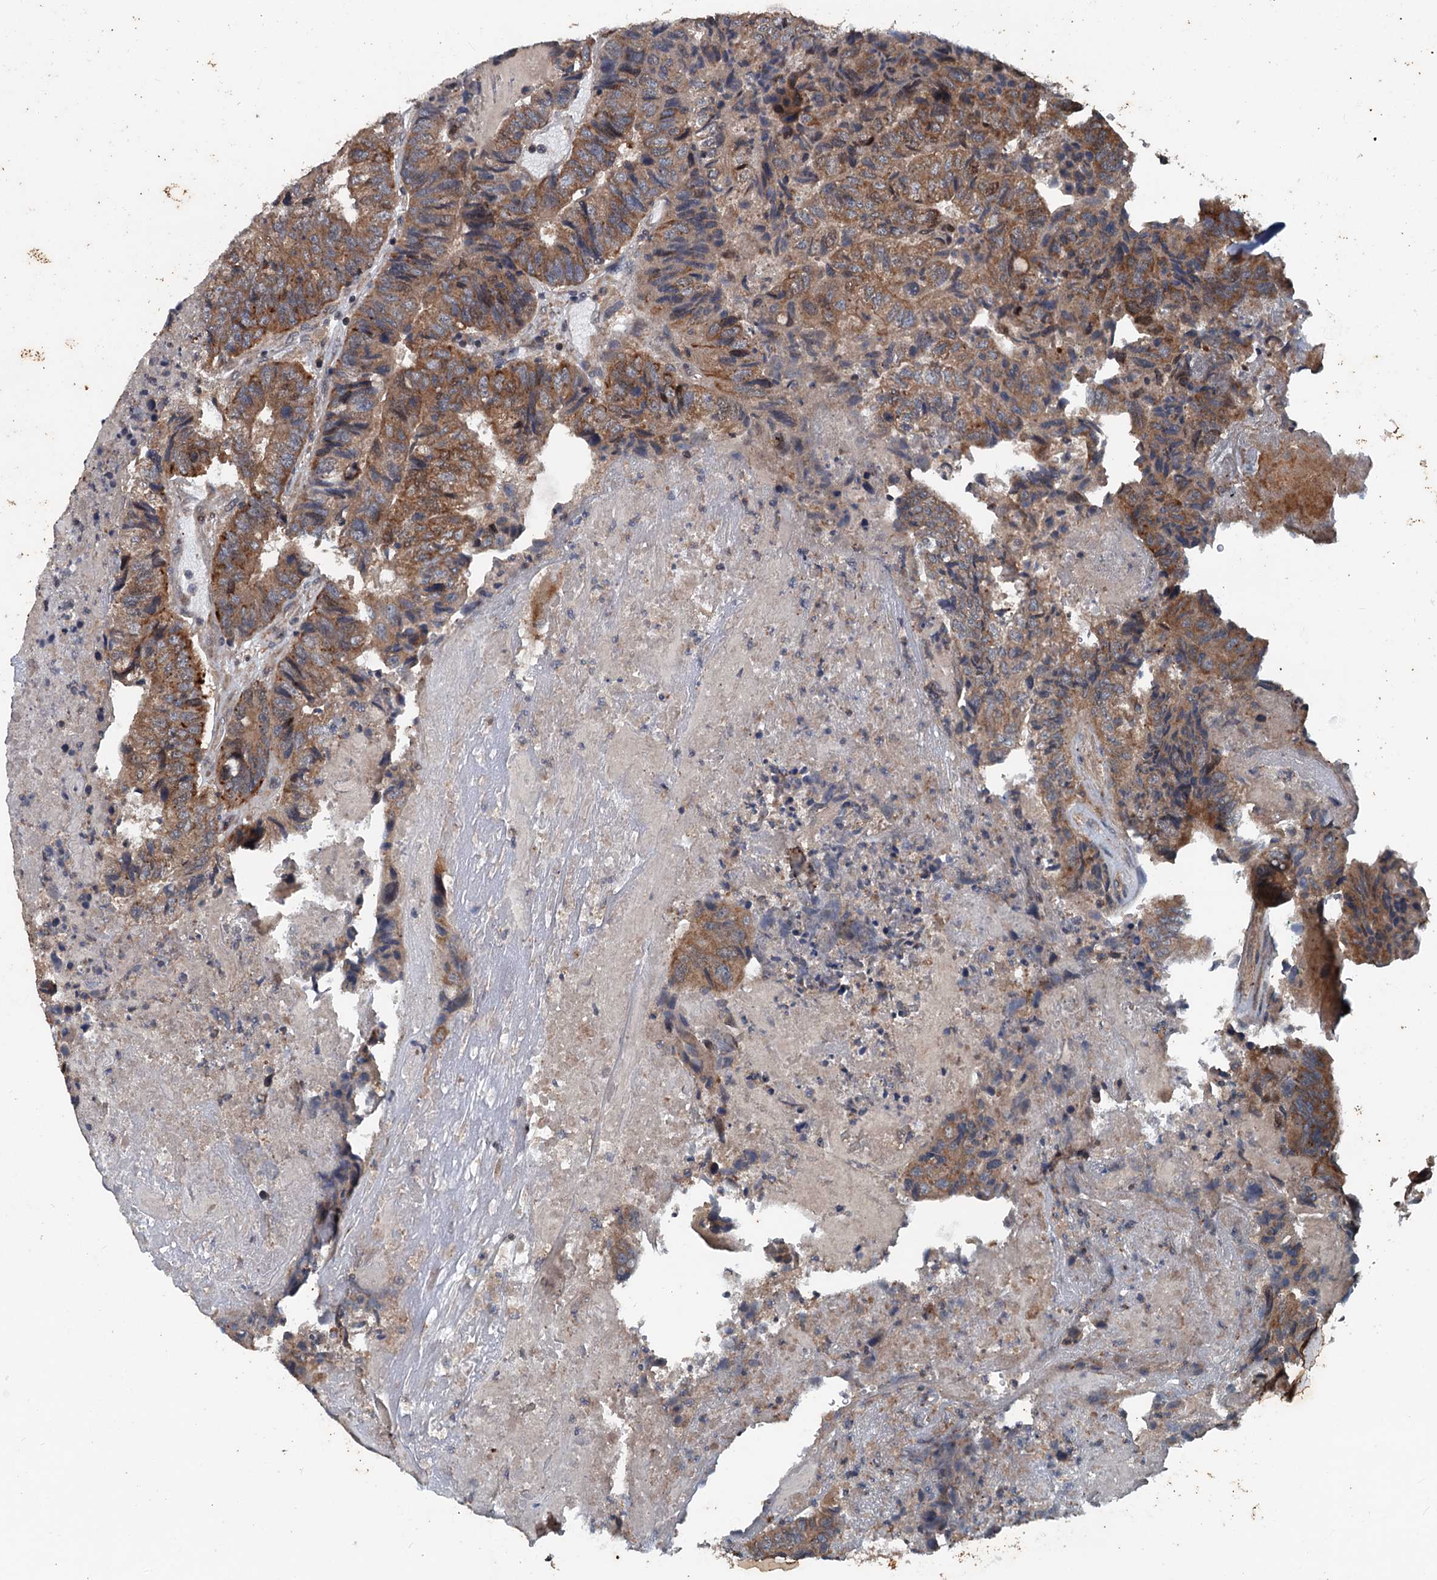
{"staining": {"intensity": "moderate", "quantity": ">75%", "location": "cytoplasmic/membranous"}, "tissue": "colorectal cancer", "cell_type": "Tumor cells", "image_type": "cancer", "snomed": [{"axis": "morphology", "description": "Adenocarcinoma, NOS"}, {"axis": "topography", "description": "Colon"}], "caption": "Approximately >75% of tumor cells in colorectal cancer (adenocarcinoma) exhibit moderate cytoplasmic/membranous protein positivity as visualized by brown immunohistochemical staining.", "gene": "TEDC1", "patient": {"sex": "female", "age": 67}}